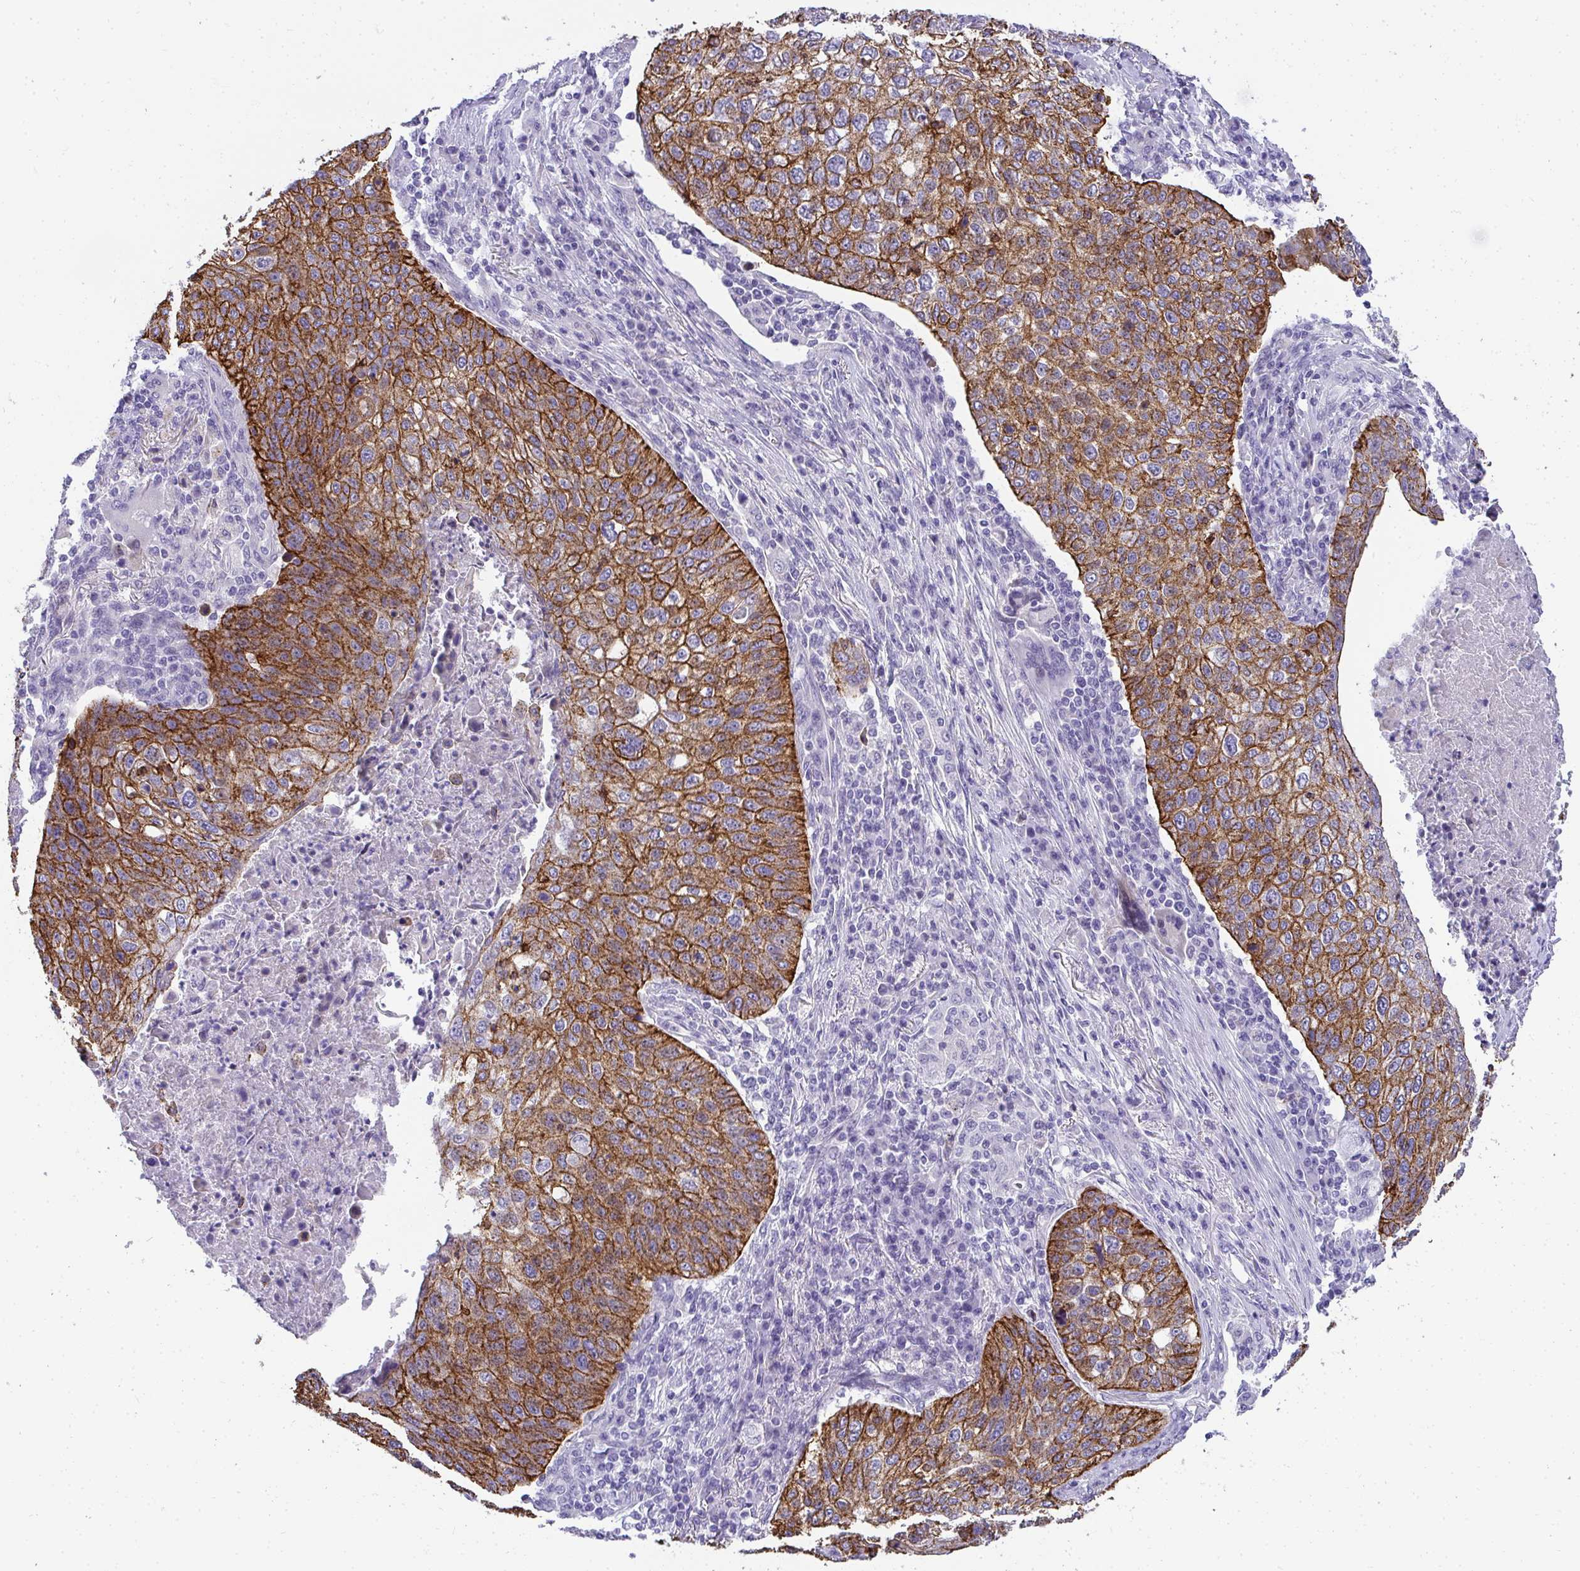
{"staining": {"intensity": "moderate", "quantity": ">75%", "location": "cytoplasmic/membranous"}, "tissue": "lung cancer", "cell_type": "Tumor cells", "image_type": "cancer", "snomed": [{"axis": "morphology", "description": "Squamous cell carcinoma, NOS"}, {"axis": "topography", "description": "Lung"}], "caption": "The photomicrograph displays staining of lung cancer, revealing moderate cytoplasmic/membranous protein expression (brown color) within tumor cells.", "gene": "AK5", "patient": {"sex": "male", "age": 63}}